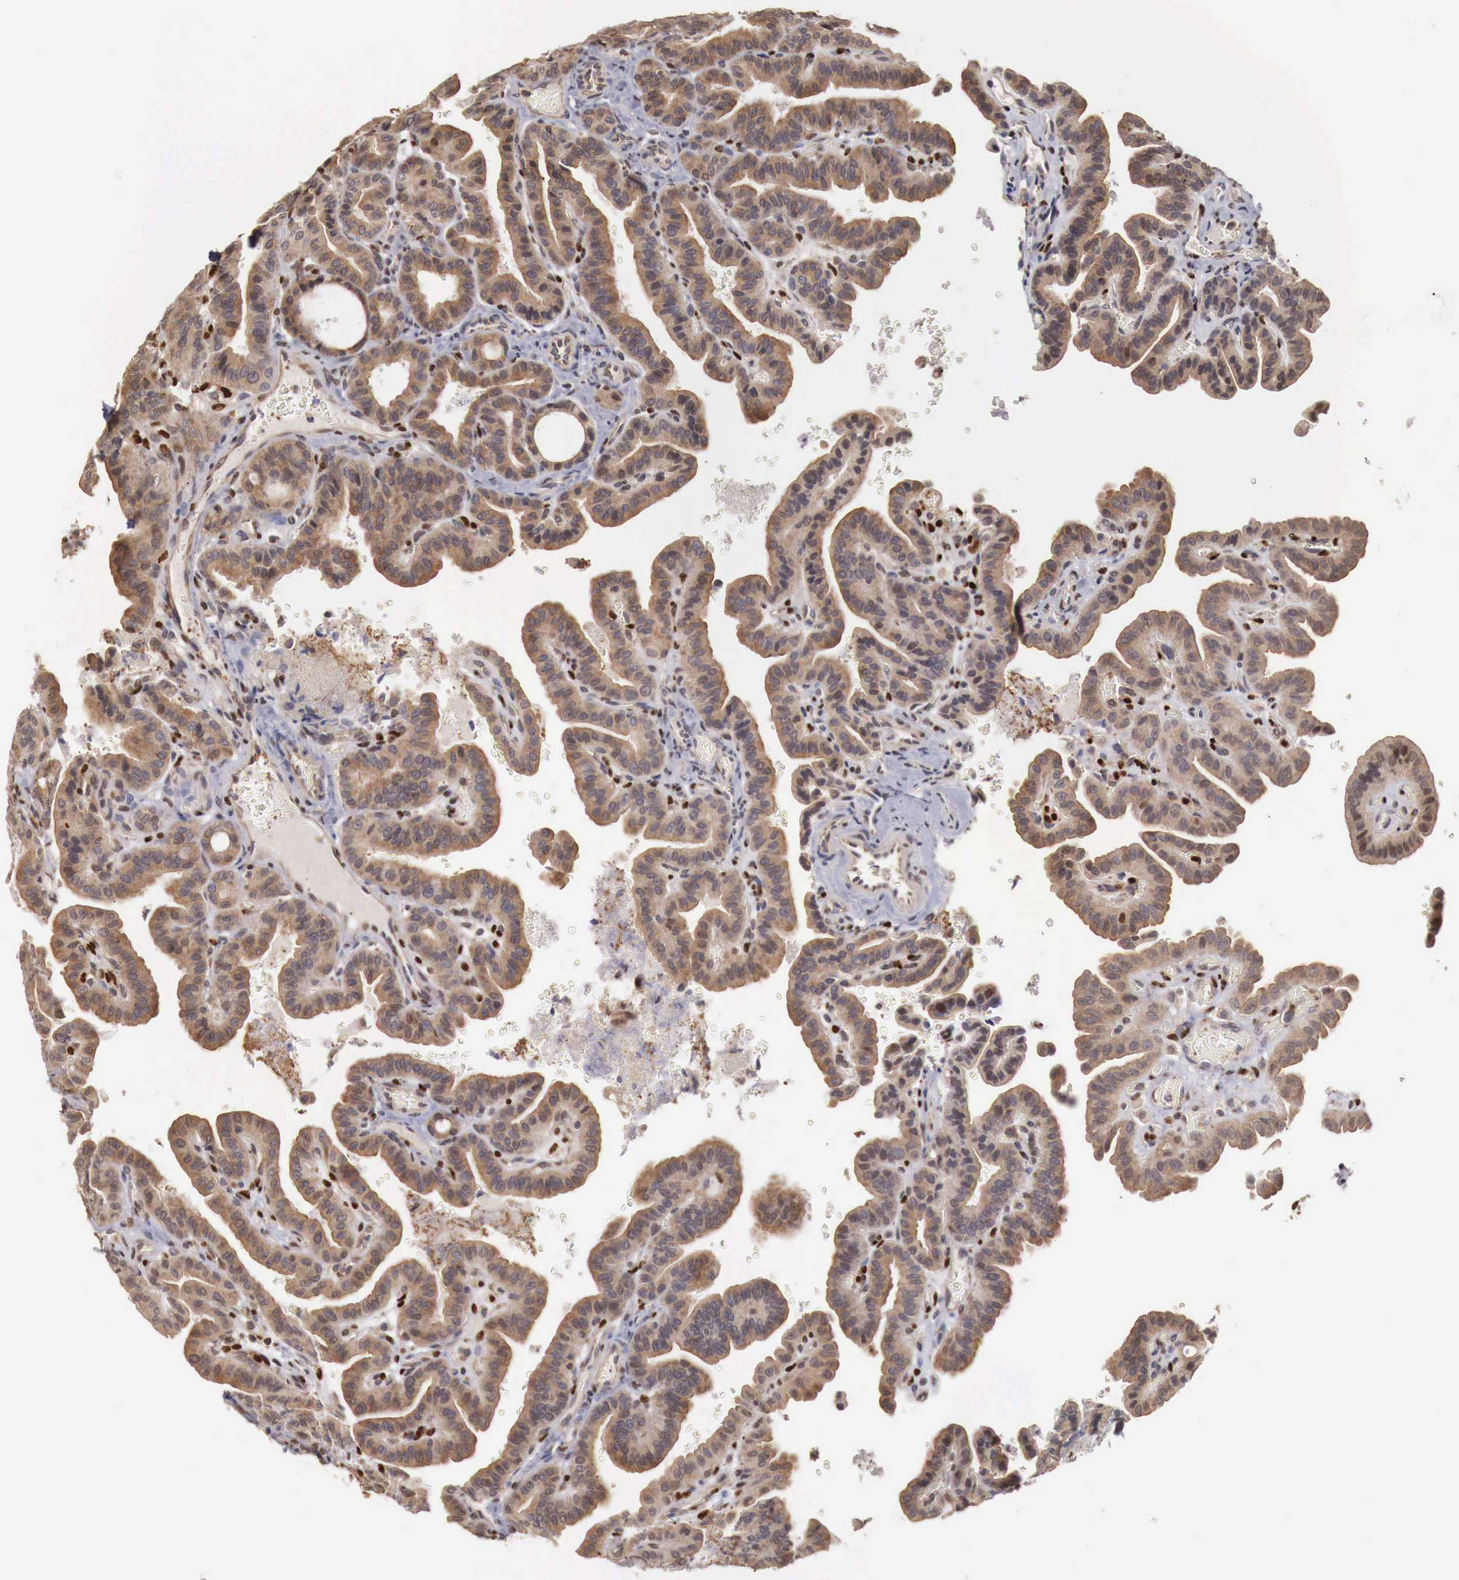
{"staining": {"intensity": "weak", "quantity": "<25%", "location": "cytoplasmic/membranous"}, "tissue": "thyroid cancer", "cell_type": "Tumor cells", "image_type": "cancer", "snomed": [{"axis": "morphology", "description": "Papillary adenocarcinoma, NOS"}, {"axis": "topography", "description": "Thyroid gland"}], "caption": "High power microscopy histopathology image of an IHC micrograph of thyroid papillary adenocarcinoma, revealing no significant positivity in tumor cells.", "gene": "KHDRBS2", "patient": {"sex": "male", "age": 87}}